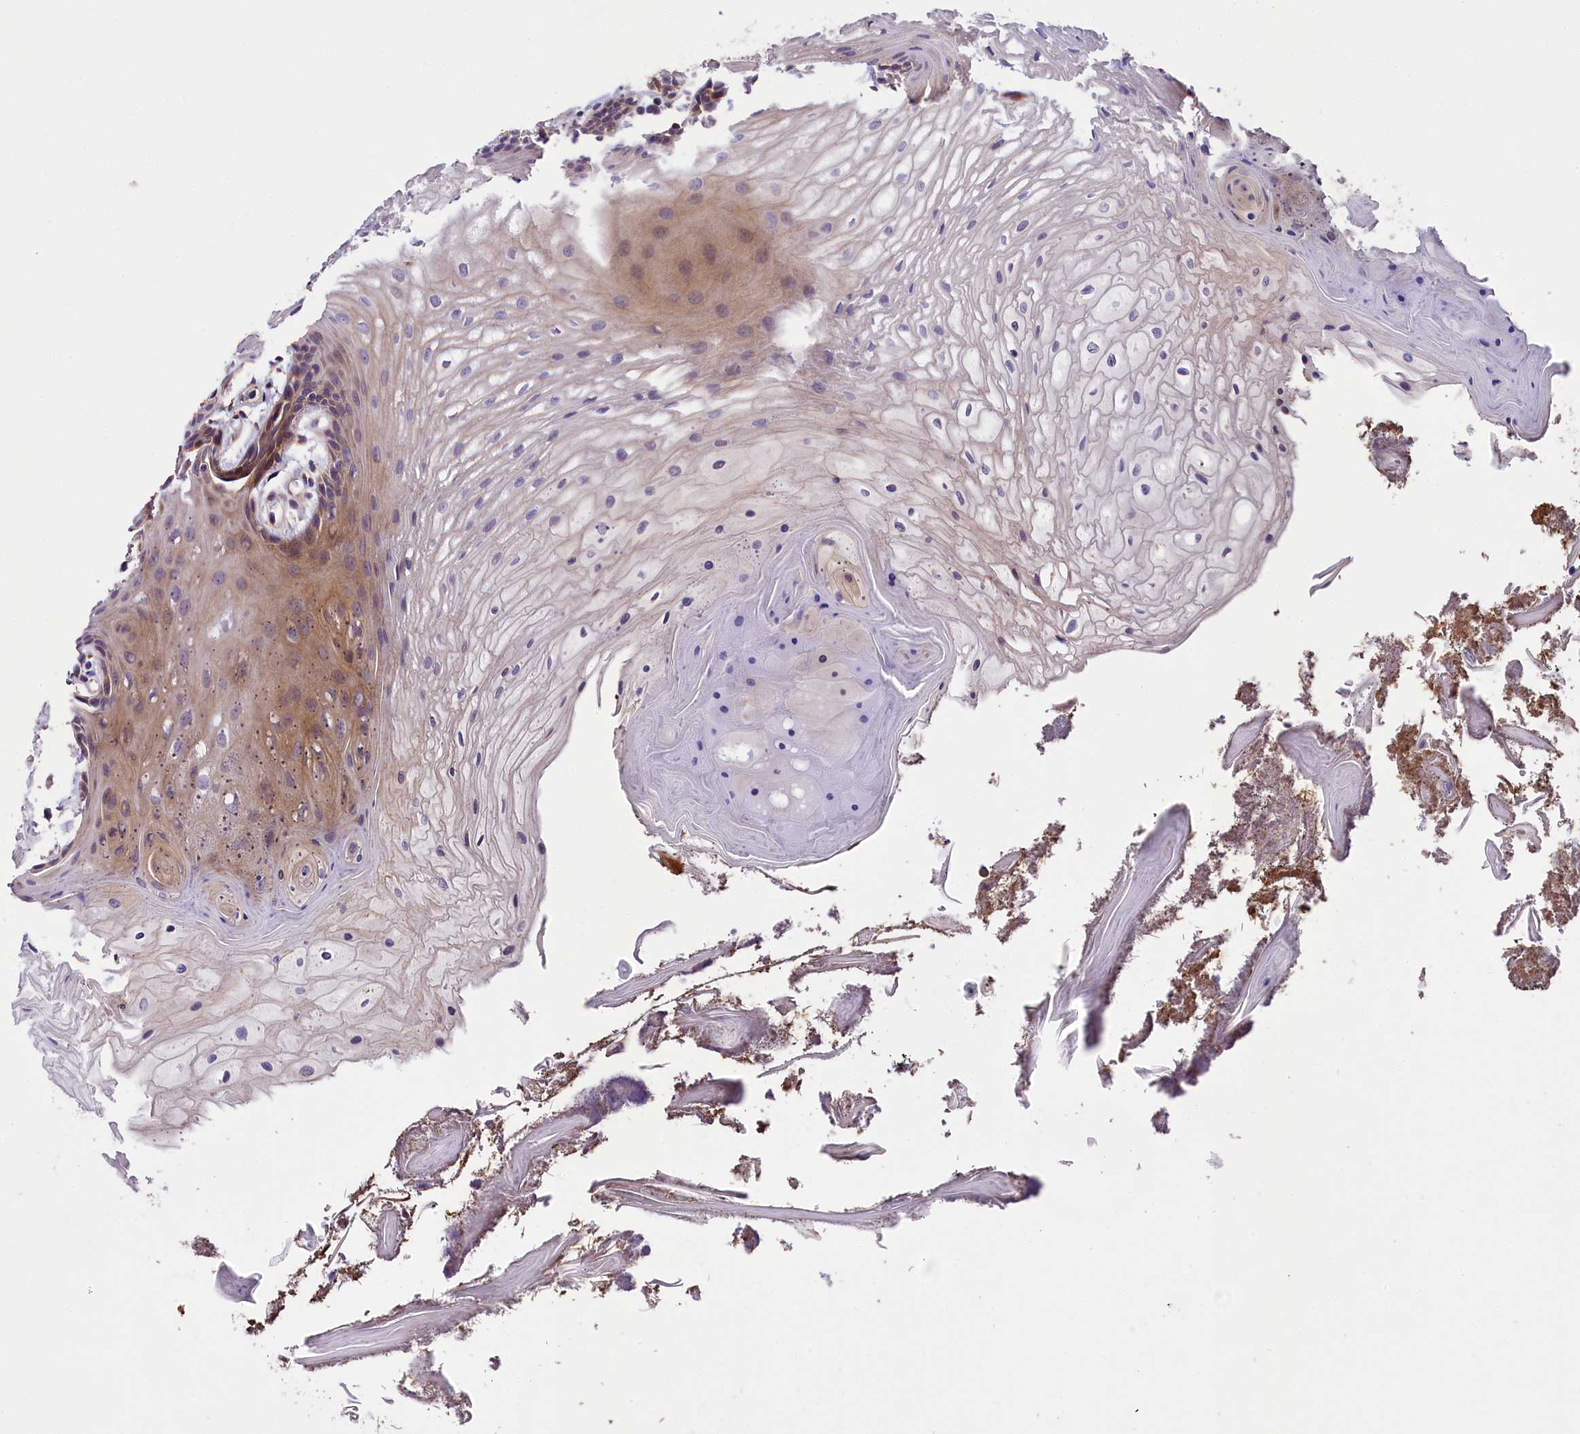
{"staining": {"intensity": "moderate", "quantity": "<25%", "location": "cytoplasmic/membranous"}, "tissue": "oral mucosa", "cell_type": "Squamous epithelial cells", "image_type": "normal", "snomed": [{"axis": "morphology", "description": "Normal tissue, NOS"}, {"axis": "topography", "description": "Oral tissue"}], "caption": "Squamous epithelial cells exhibit low levels of moderate cytoplasmic/membranous expression in about <25% of cells in benign oral mucosa.", "gene": "ABCC10", "patient": {"sex": "female", "age": 80}}